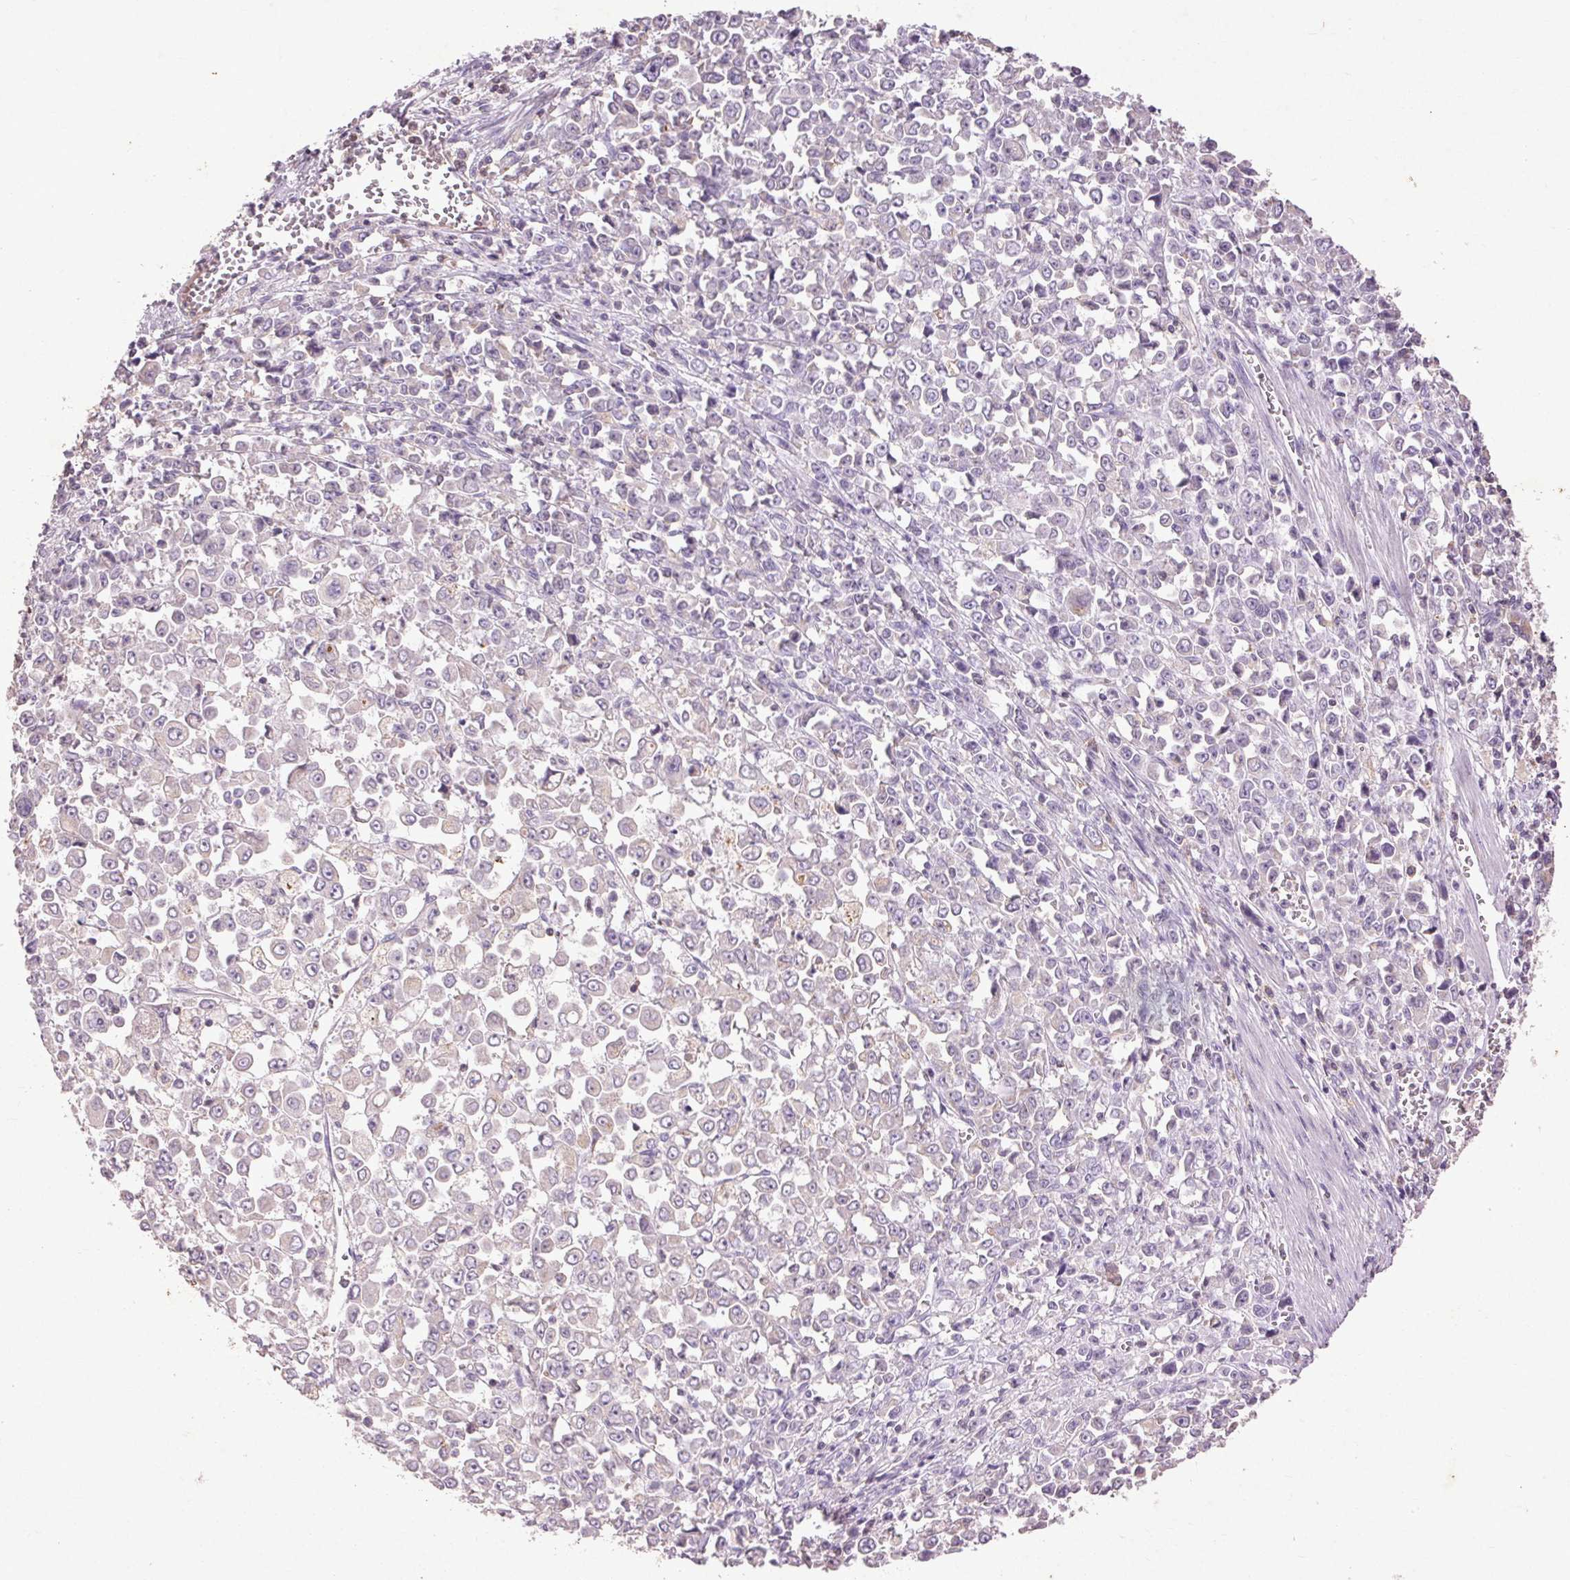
{"staining": {"intensity": "negative", "quantity": "none", "location": "none"}, "tissue": "stomach cancer", "cell_type": "Tumor cells", "image_type": "cancer", "snomed": [{"axis": "morphology", "description": "Adenocarcinoma, NOS"}, {"axis": "topography", "description": "Stomach, upper"}], "caption": "Stomach cancer (adenocarcinoma) was stained to show a protein in brown. There is no significant expression in tumor cells.", "gene": "FNDC7", "patient": {"sex": "male", "age": 70}}